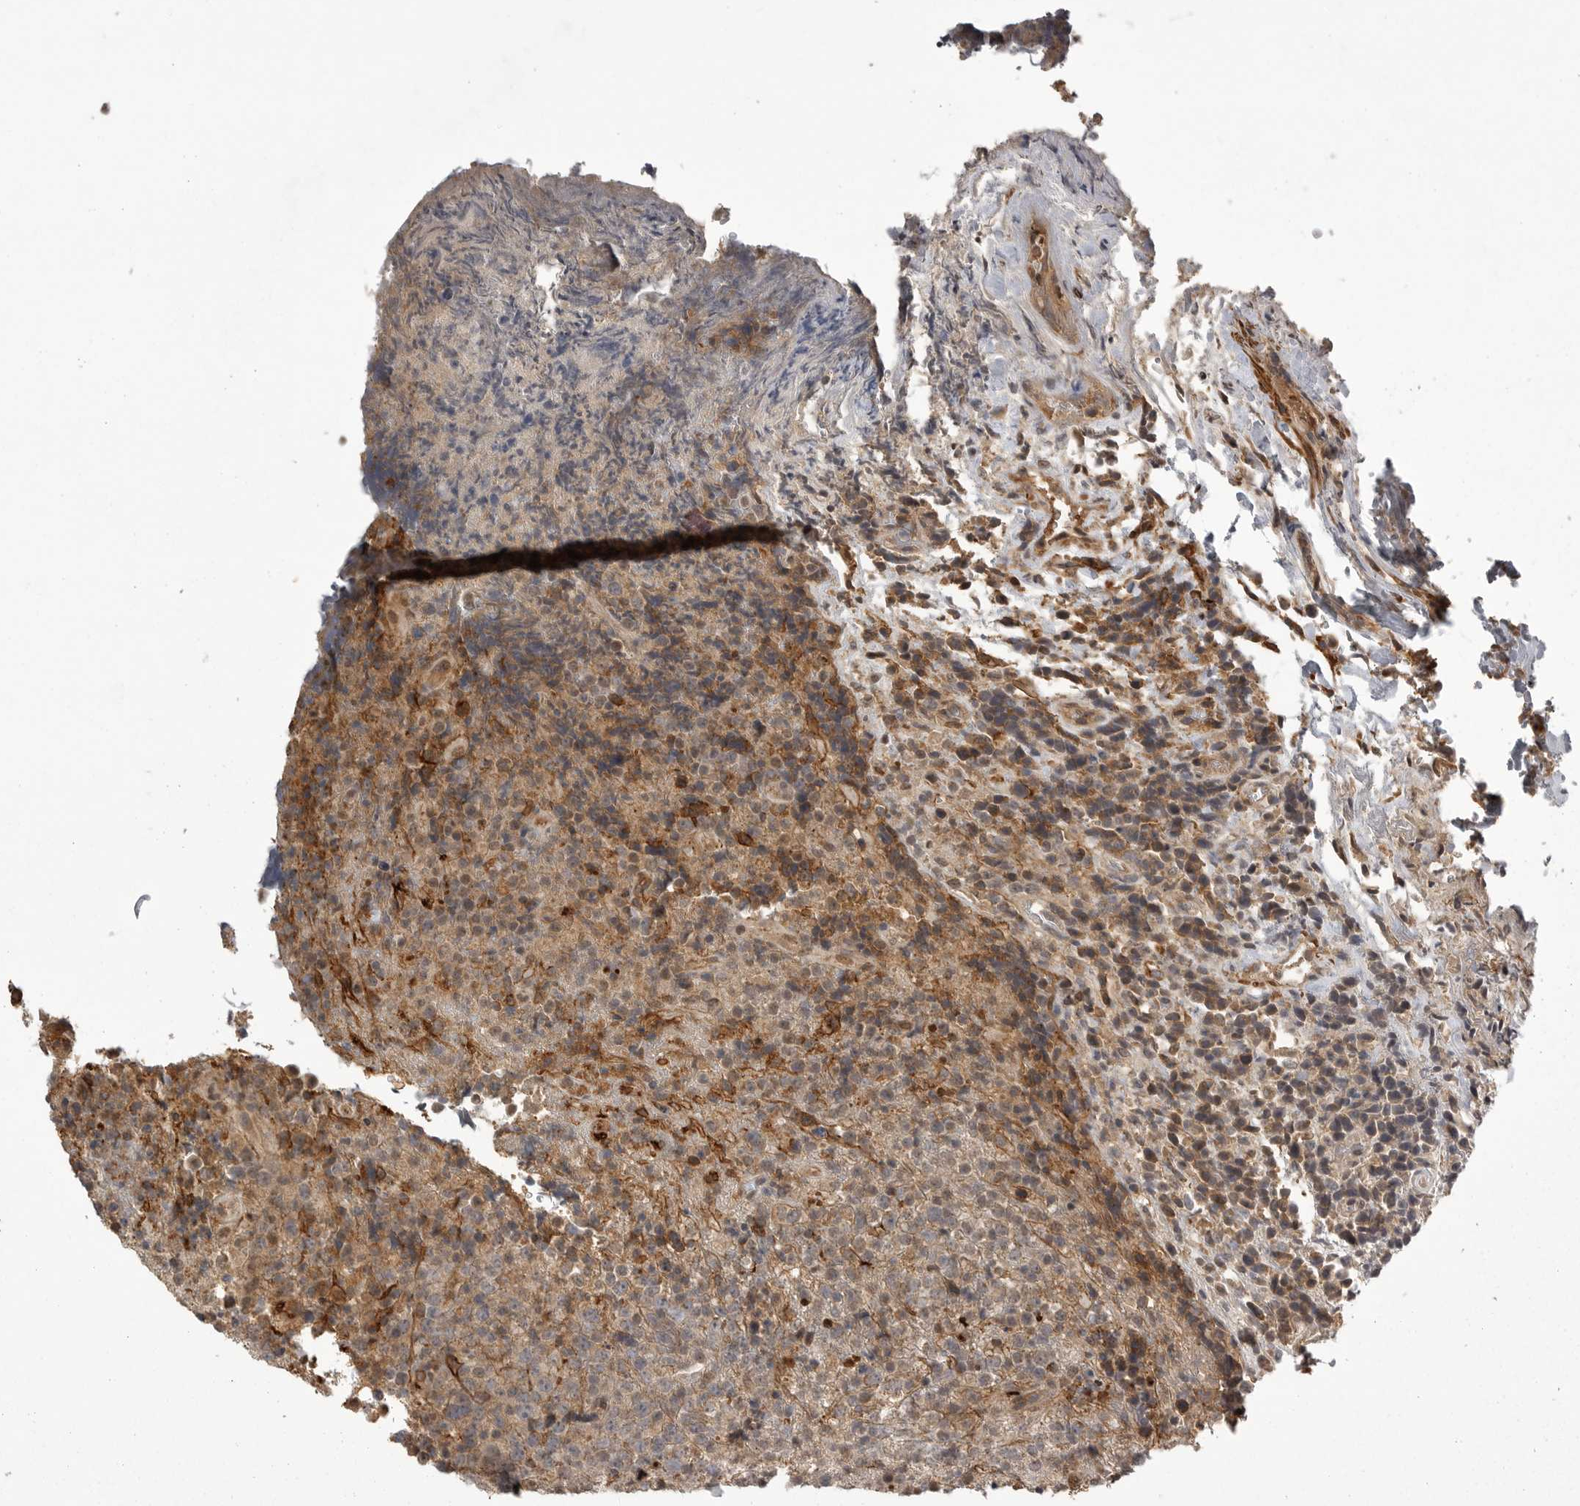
{"staining": {"intensity": "weak", "quantity": ">75%", "location": "cytoplasmic/membranous"}, "tissue": "lymphoma", "cell_type": "Tumor cells", "image_type": "cancer", "snomed": [{"axis": "morphology", "description": "Malignant lymphoma, non-Hodgkin's type, High grade"}, {"axis": "topography", "description": "Lymph node"}], "caption": "Weak cytoplasmic/membranous protein staining is appreciated in approximately >75% of tumor cells in malignant lymphoma, non-Hodgkin's type (high-grade).", "gene": "NECTIN1", "patient": {"sex": "male", "age": 13}}